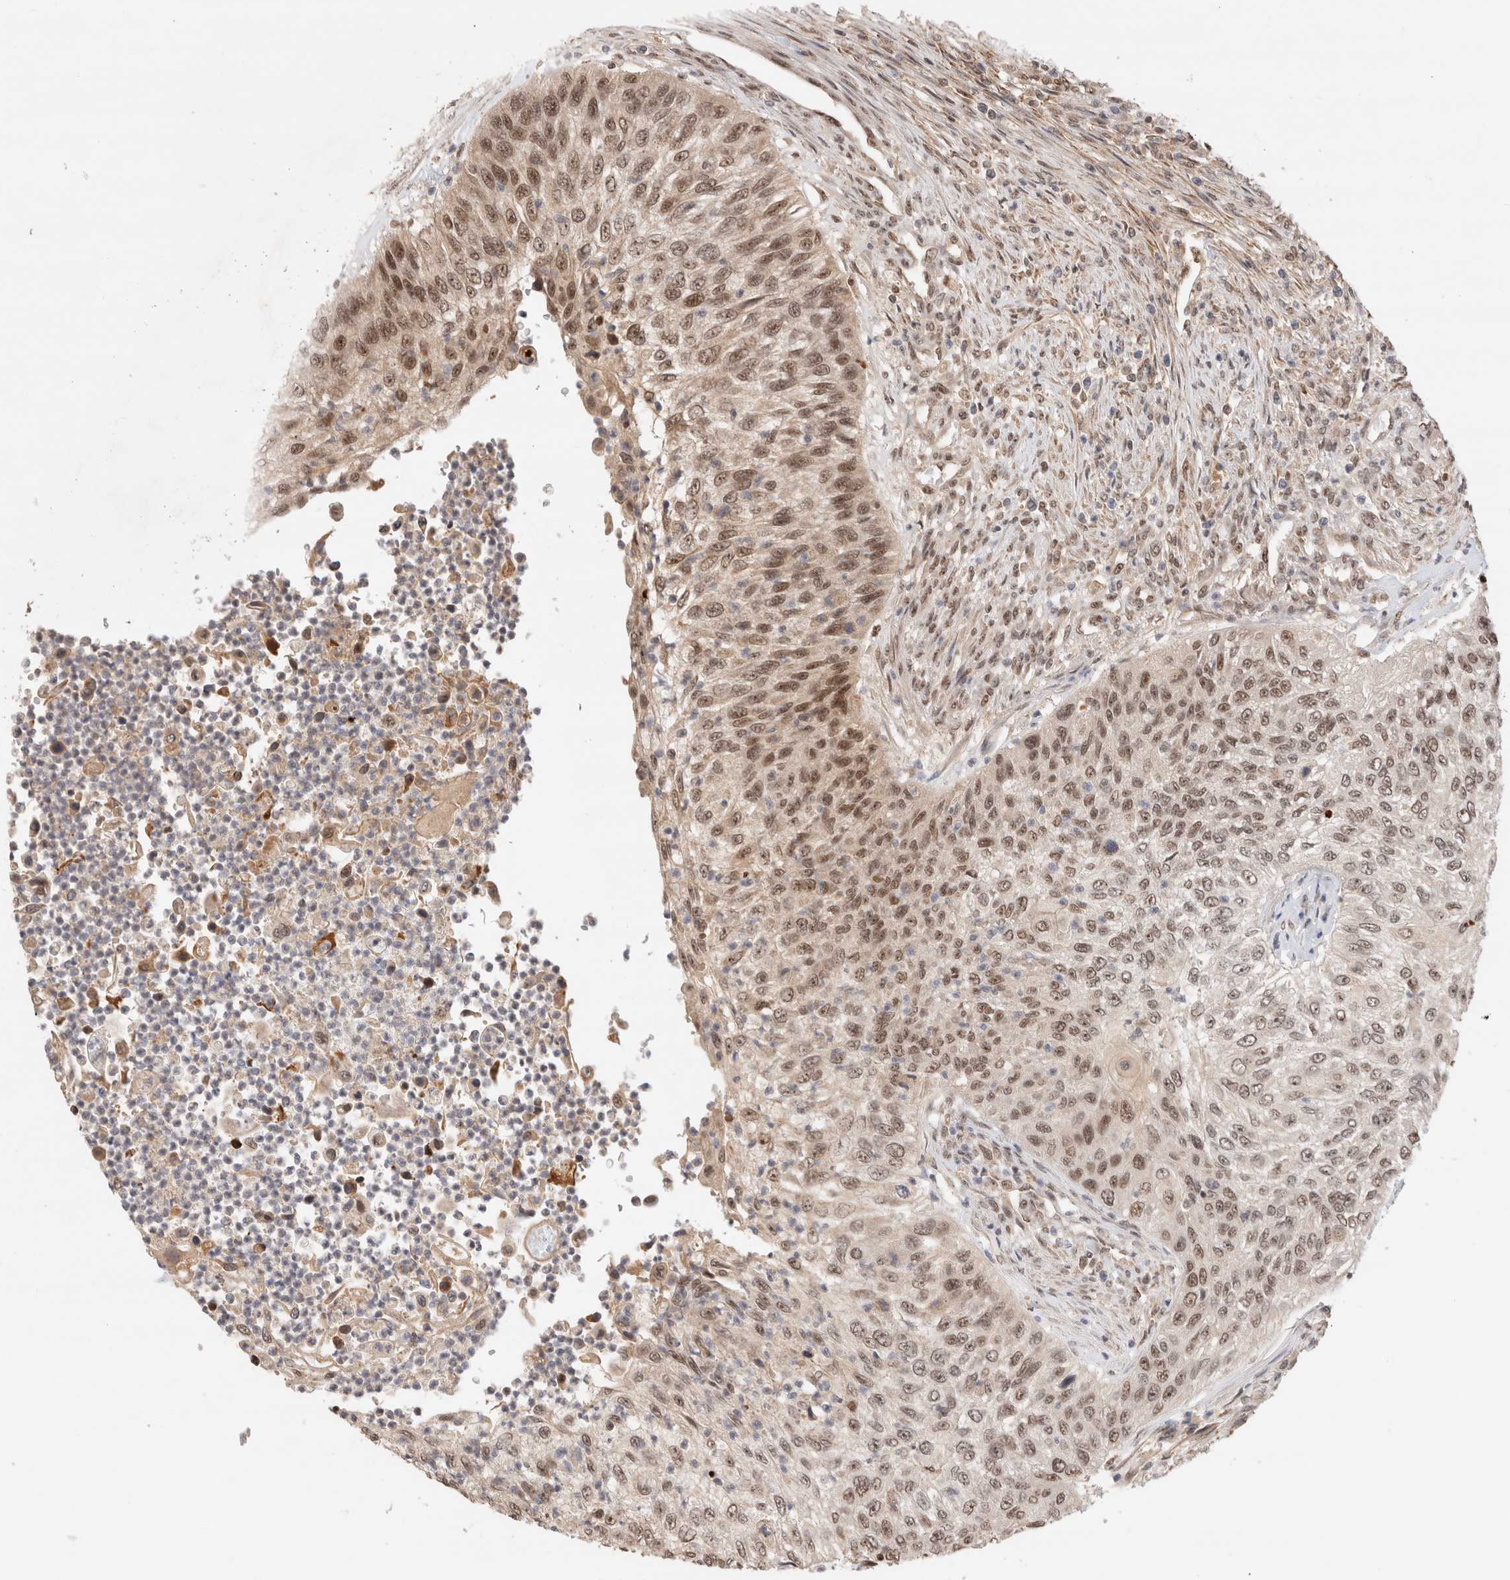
{"staining": {"intensity": "moderate", "quantity": ">75%", "location": "nuclear"}, "tissue": "urothelial cancer", "cell_type": "Tumor cells", "image_type": "cancer", "snomed": [{"axis": "morphology", "description": "Urothelial carcinoma, High grade"}, {"axis": "topography", "description": "Urinary bladder"}], "caption": "The immunohistochemical stain highlights moderate nuclear staining in tumor cells of urothelial carcinoma (high-grade) tissue.", "gene": "MPHOSPH6", "patient": {"sex": "female", "age": 60}}